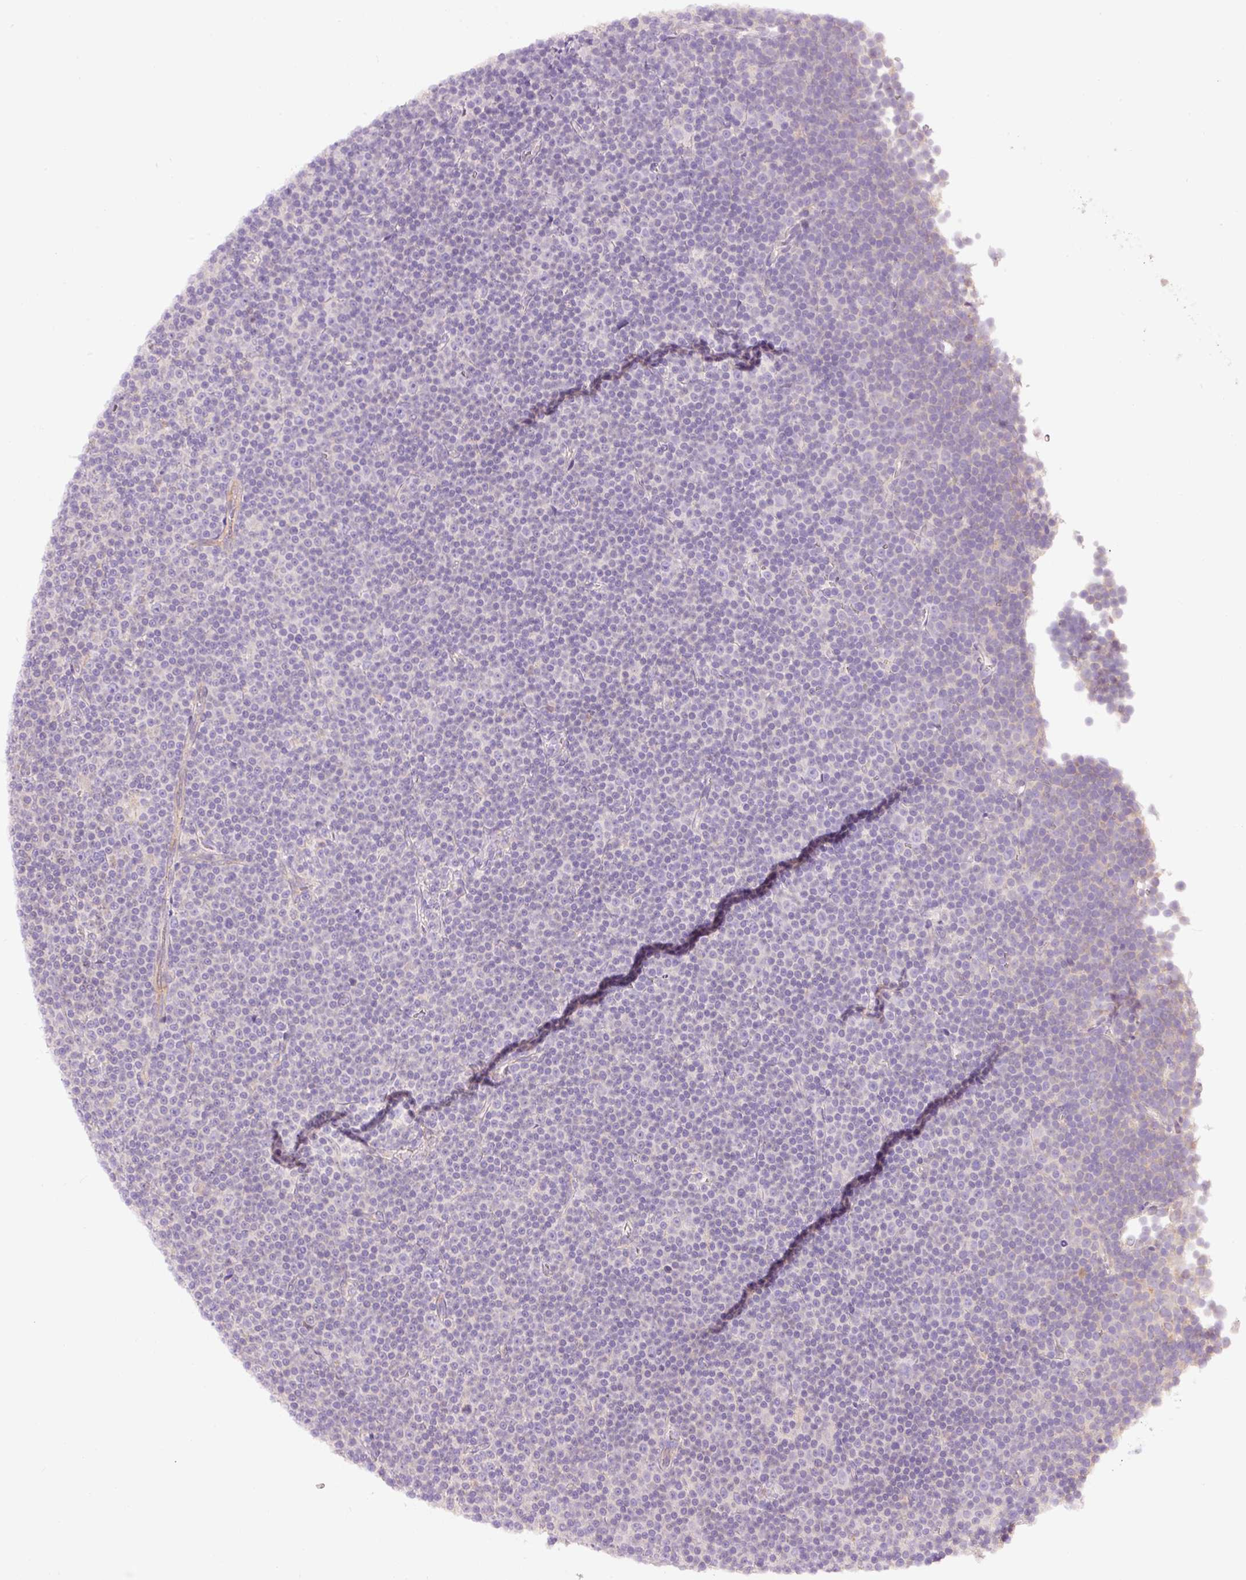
{"staining": {"intensity": "negative", "quantity": "none", "location": "none"}, "tissue": "lymphoma", "cell_type": "Tumor cells", "image_type": "cancer", "snomed": [{"axis": "morphology", "description": "Malignant lymphoma, non-Hodgkin's type, Low grade"}, {"axis": "topography", "description": "Lymph node"}], "caption": "Immunohistochemistry micrograph of lymphoma stained for a protein (brown), which shows no positivity in tumor cells.", "gene": "PNPLA5", "patient": {"sex": "female", "age": 67}}